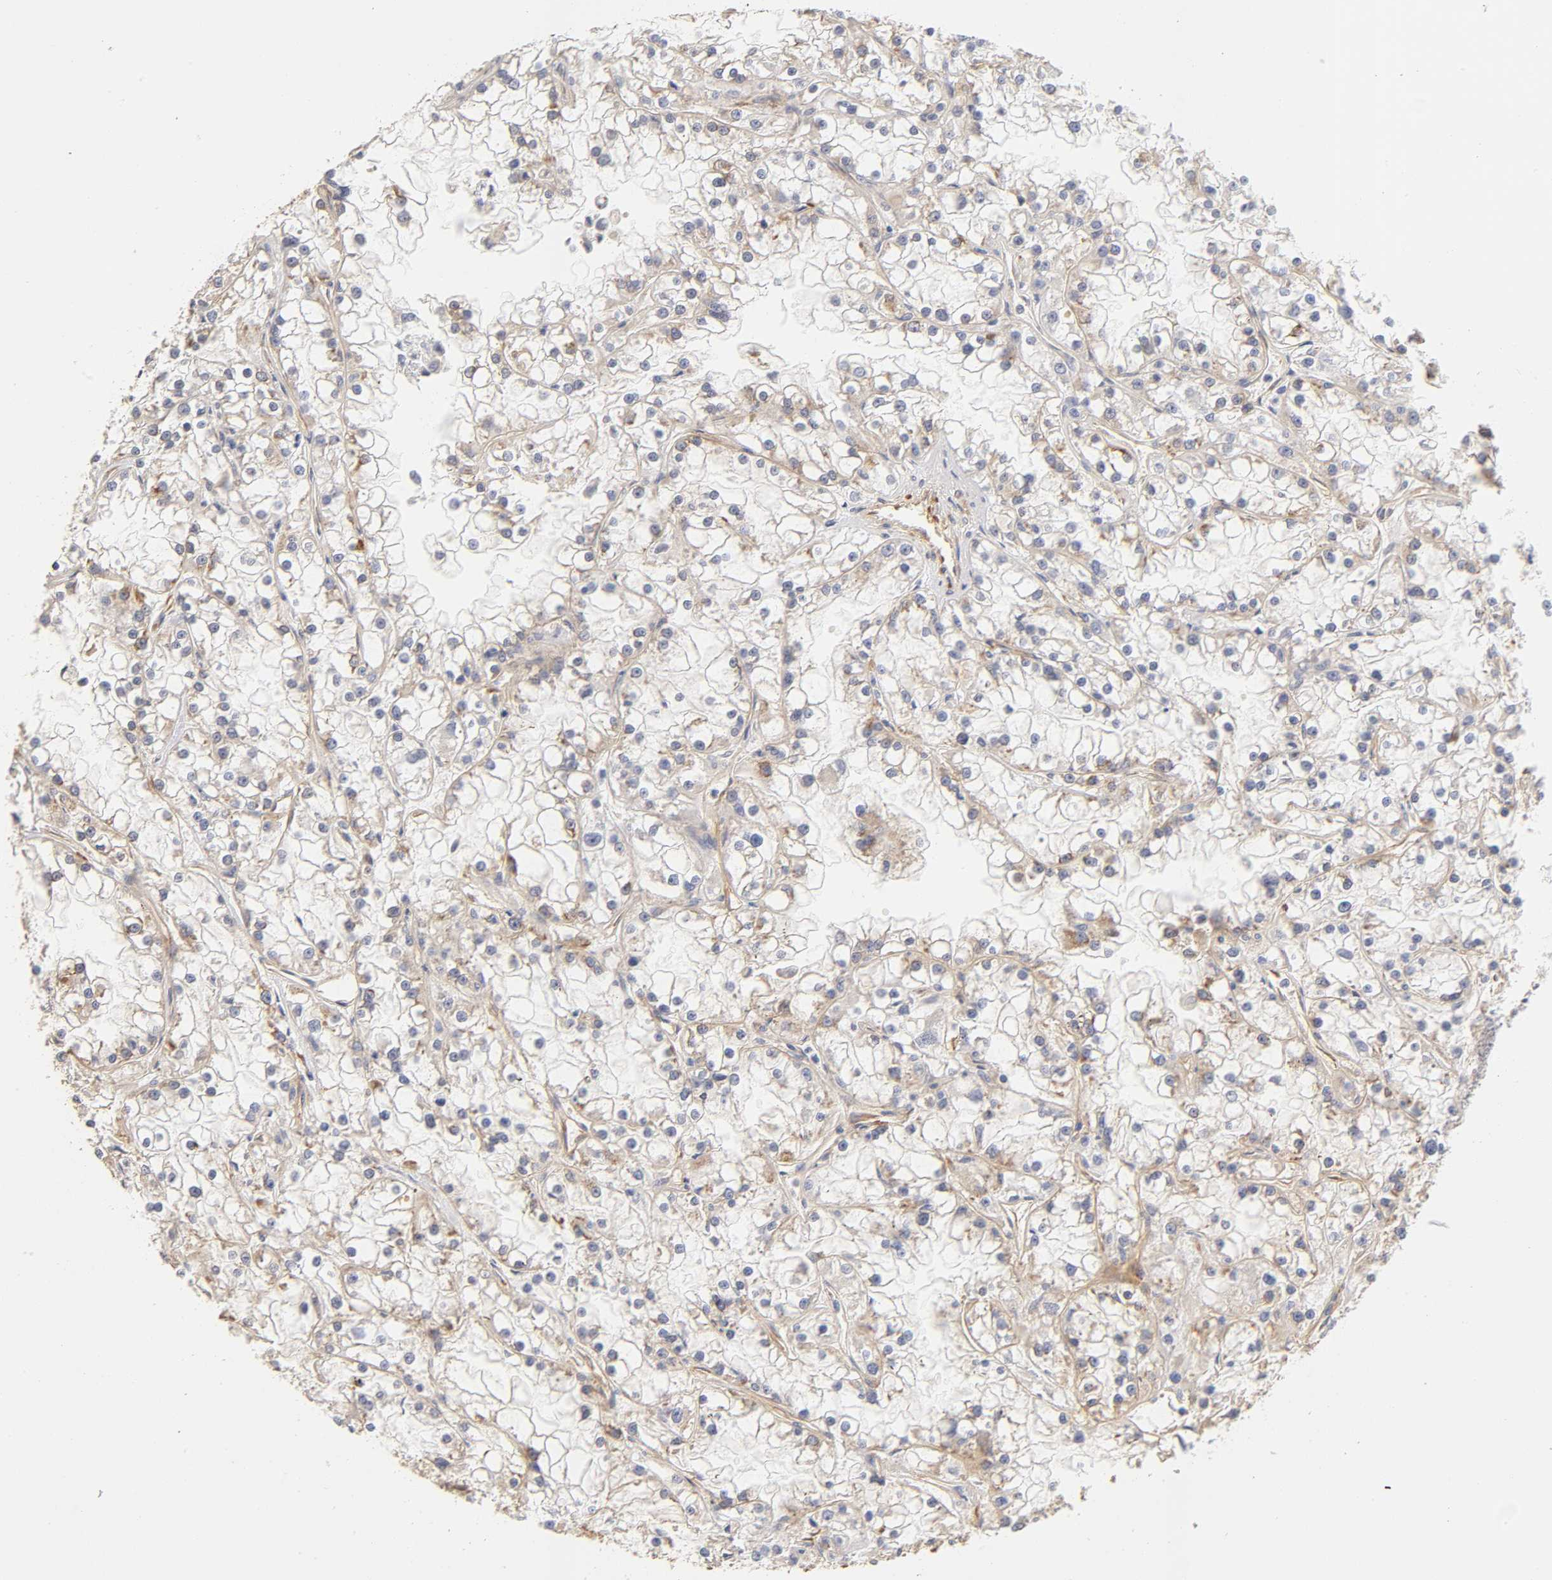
{"staining": {"intensity": "weak", "quantity": "<25%", "location": "cytoplasmic/membranous"}, "tissue": "renal cancer", "cell_type": "Tumor cells", "image_type": "cancer", "snomed": [{"axis": "morphology", "description": "Adenocarcinoma, NOS"}, {"axis": "topography", "description": "Kidney"}], "caption": "A histopathology image of human renal cancer (adenocarcinoma) is negative for staining in tumor cells.", "gene": "LAMB1", "patient": {"sex": "female", "age": 52}}